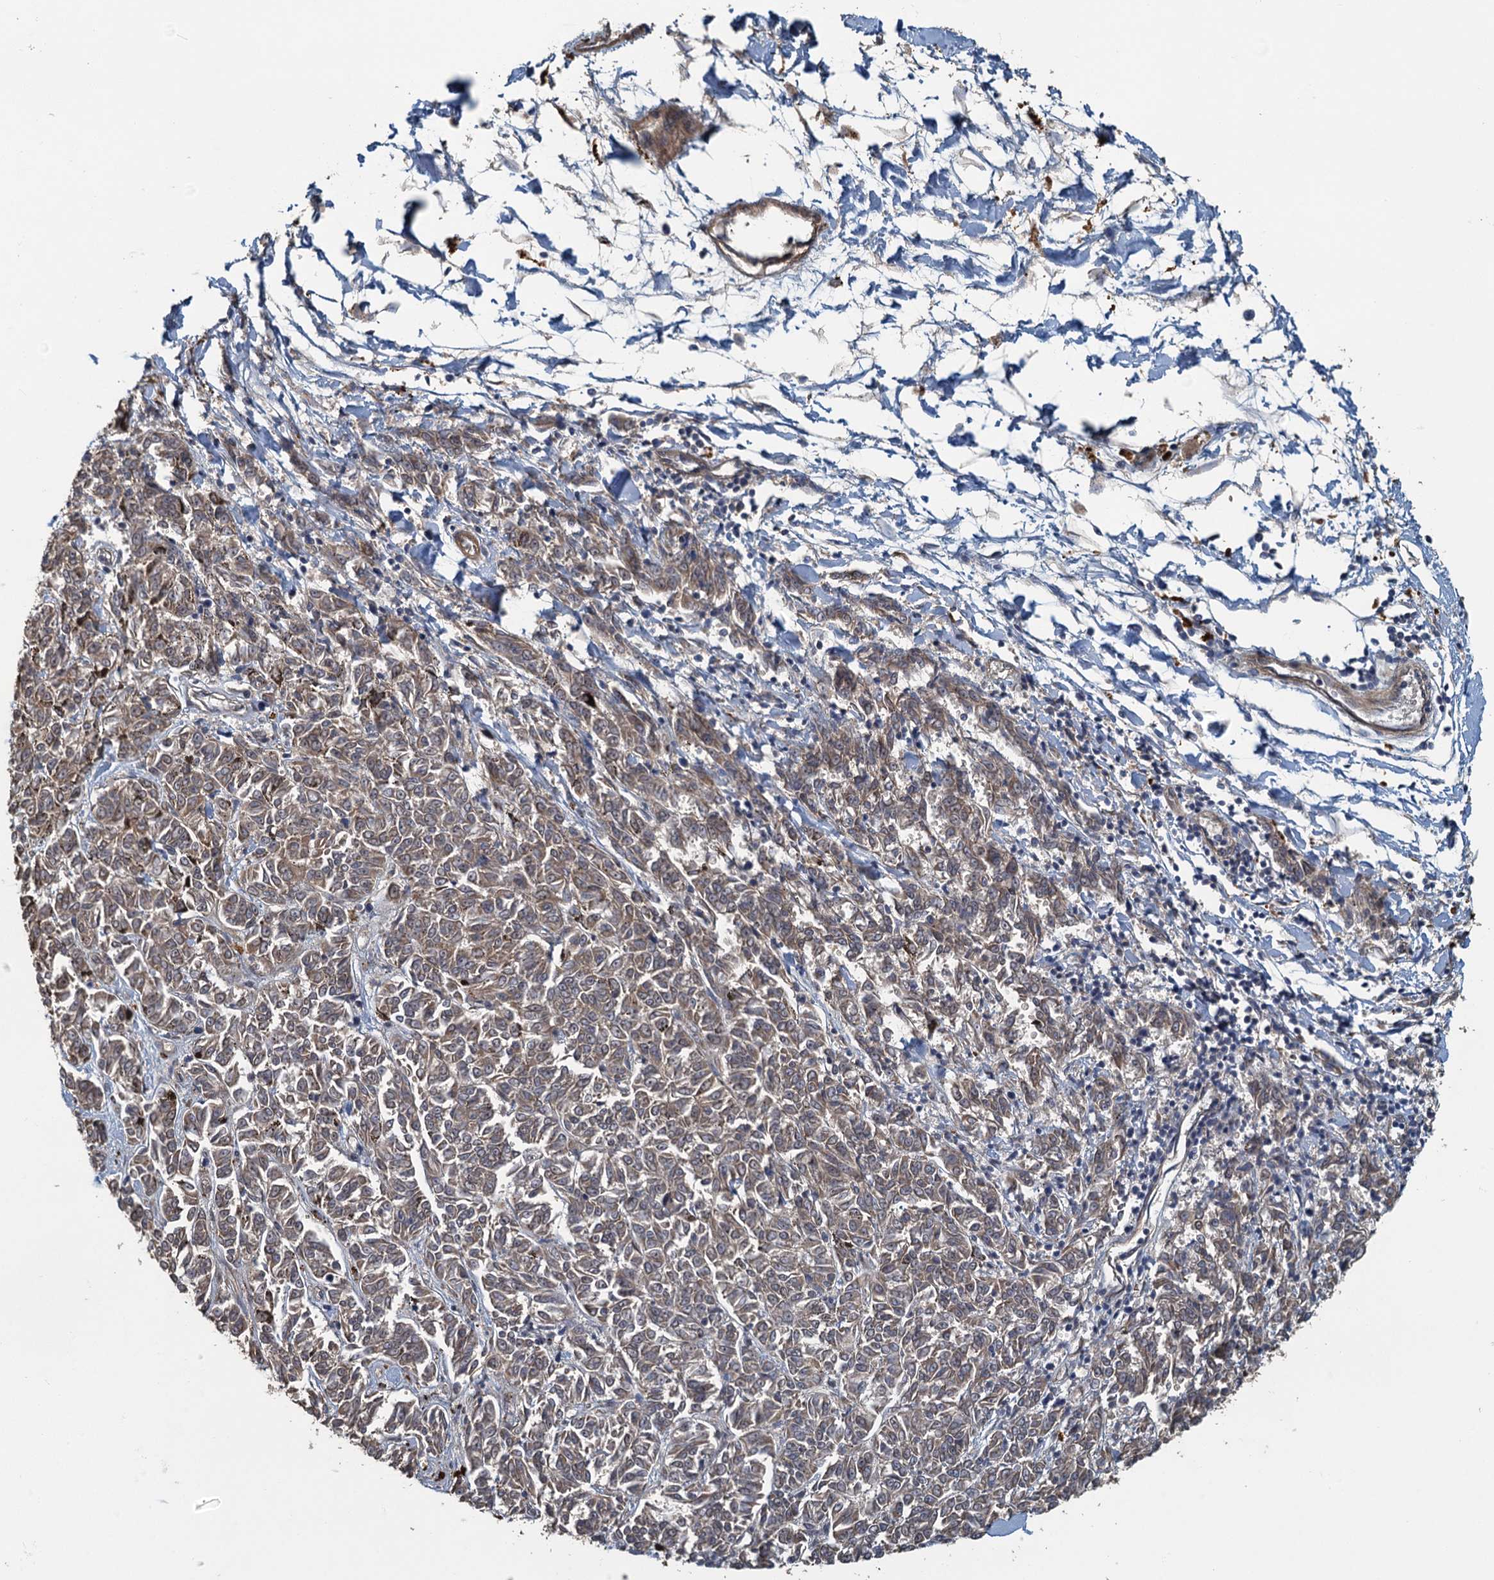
{"staining": {"intensity": "weak", "quantity": ">75%", "location": "cytoplasmic/membranous"}, "tissue": "melanoma", "cell_type": "Tumor cells", "image_type": "cancer", "snomed": [{"axis": "morphology", "description": "Malignant melanoma, NOS"}, {"axis": "topography", "description": "Skin"}], "caption": "Protein analysis of melanoma tissue shows weak cytoplasmic/membranous positivity in about >75% of tumor cells. Nuclei are stained in blue.", "gene": "AGRN", "patient": {"sex": "female", "age": 72}}